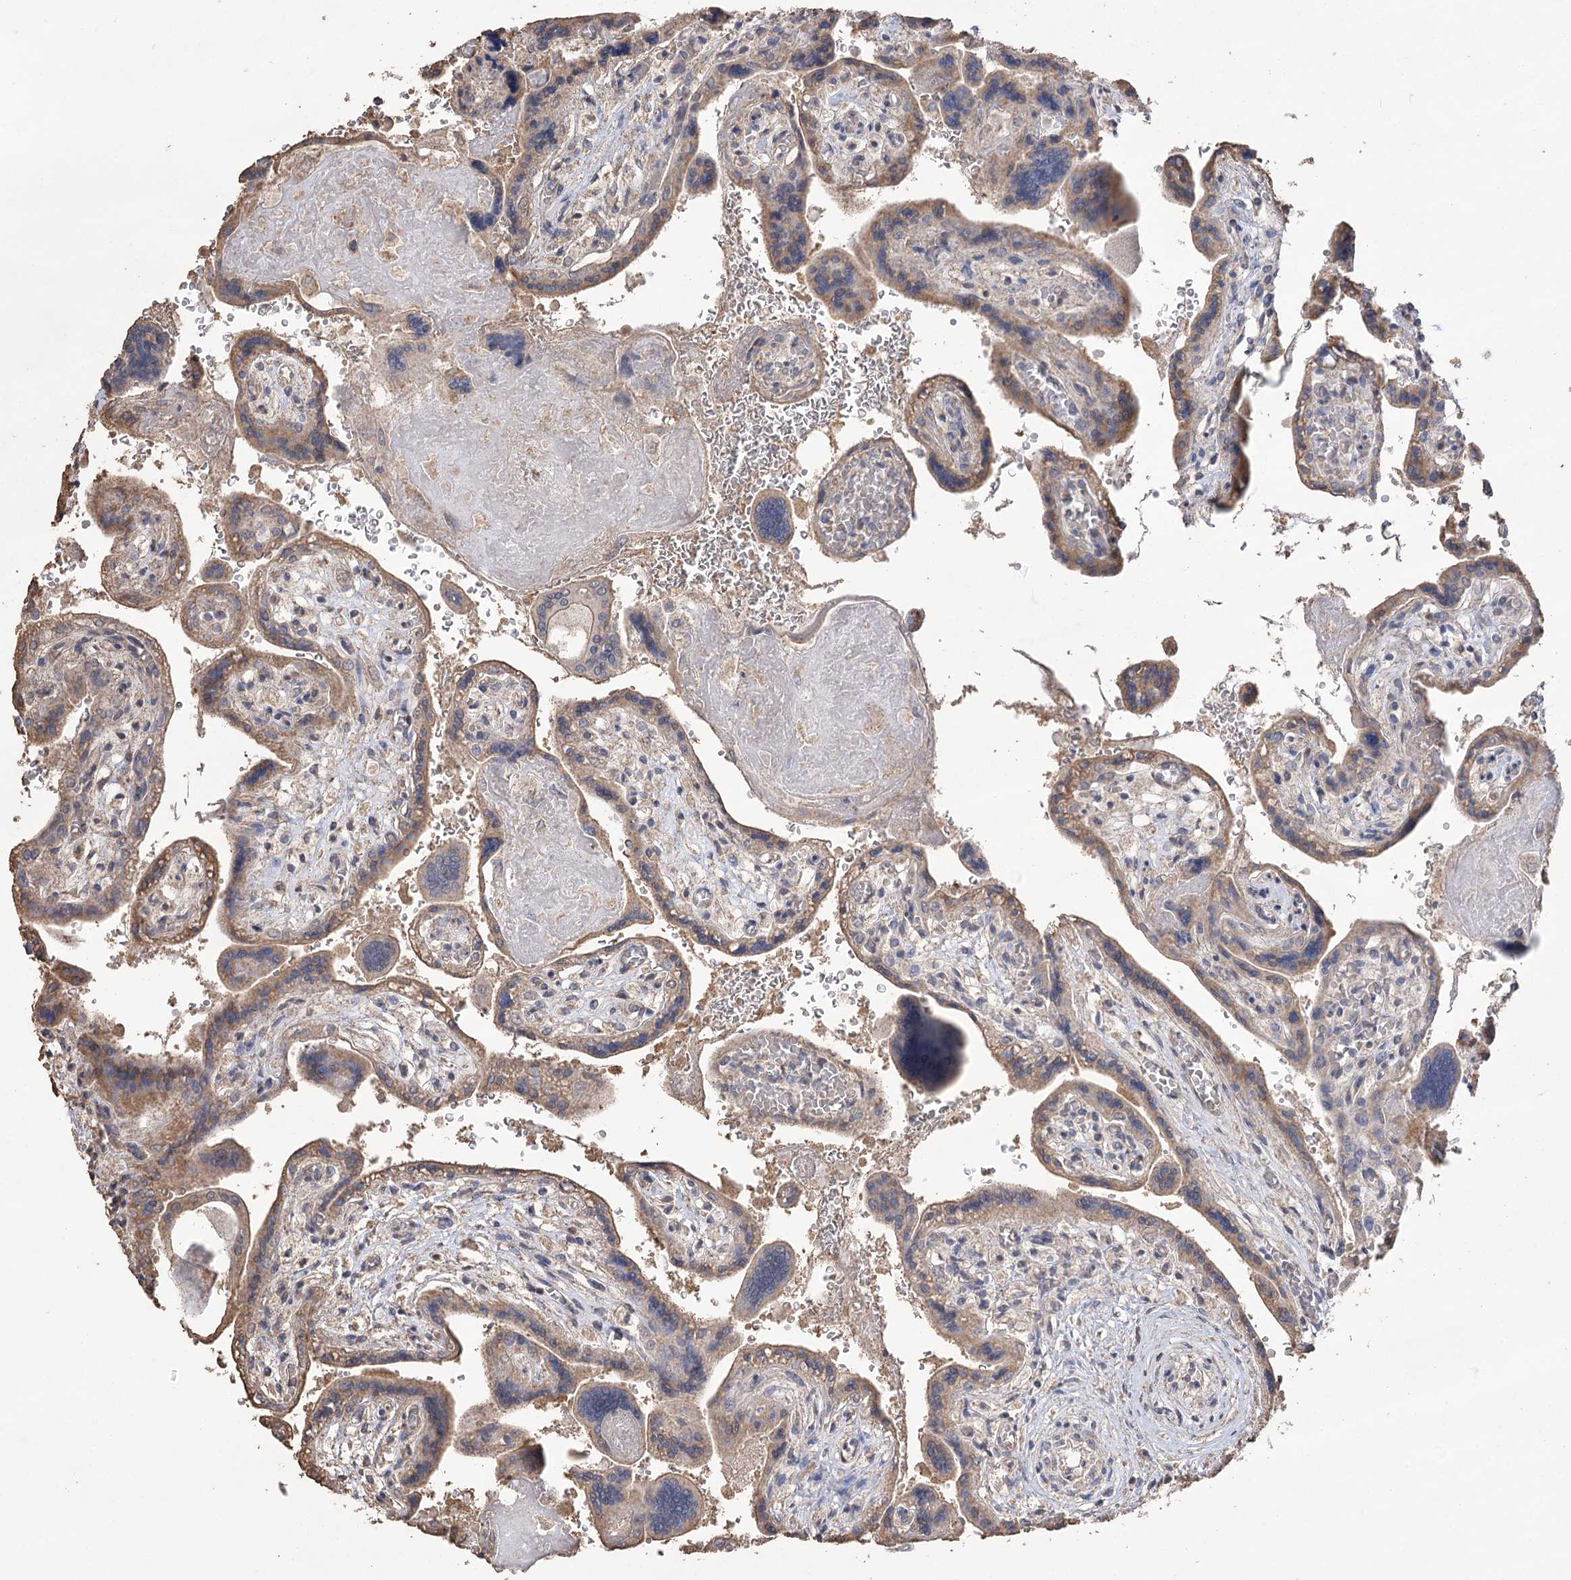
{"staining": {"intensity": "moderate", "quantity": ">75%", "location": "cytoplasmic/membranous"}, "tissue": "placenta", "cell_type": "Trophoblastic cells", "image_type": "normal", "snomed": [{"axis": "morphology", "description": "Normal tissue, NOS"}, {"axis": "topography", "description": "Placenta"}], "caption": "Immunohistochemical staining of unremarkable placenta demonstrates medium levels of moderate cytoplasmic/membranous expression in about >75% of trophoblastic cells.", "gene": "IREB2", "patient": {"sex": "female", "age": 37}}